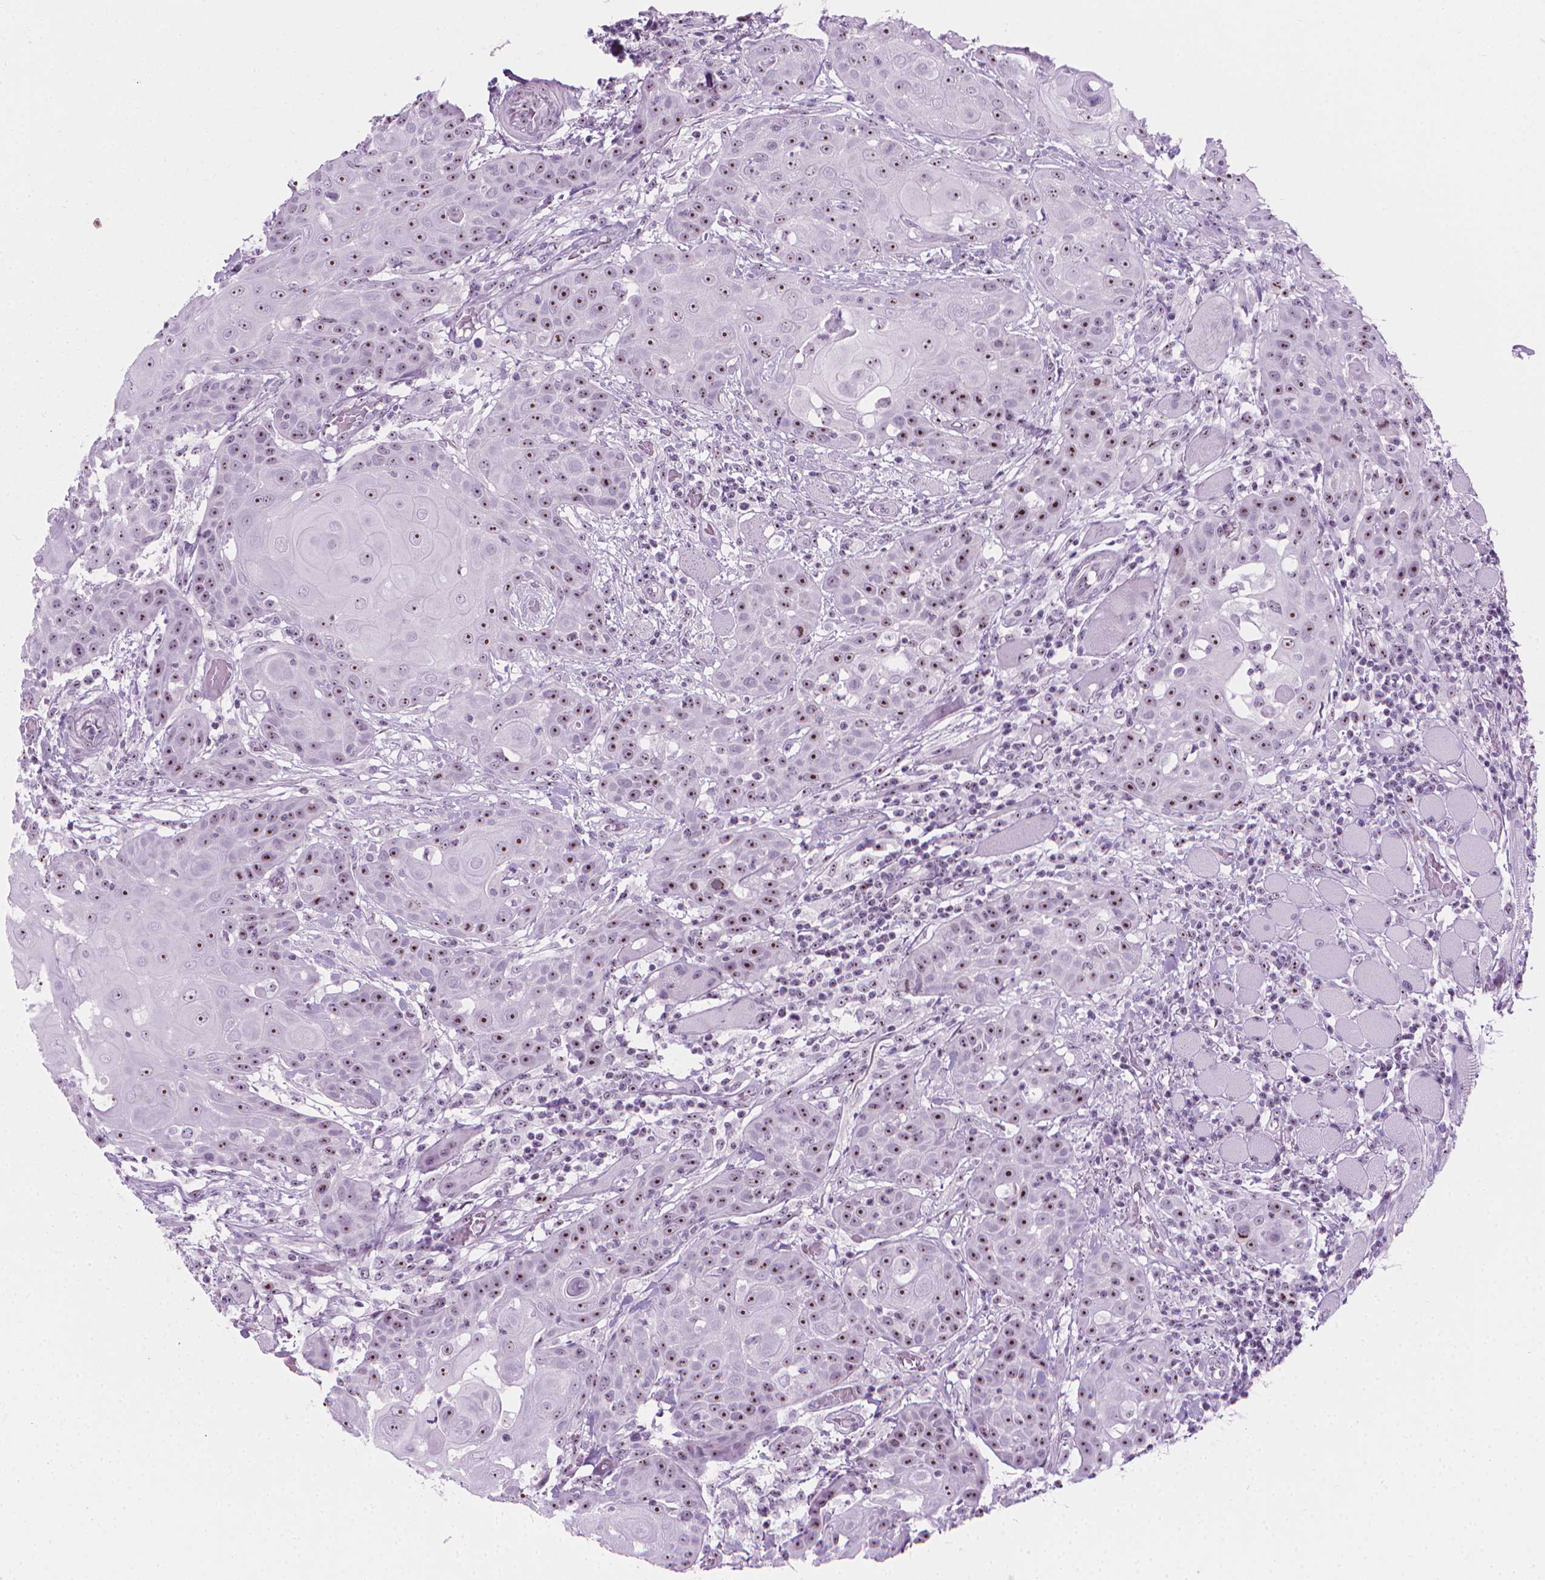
{"staining": {"intensity": "moderate", "quantity": ">75%", "location": "nuclear"}, "tissue": "head and neck cancer", "cell_type": "Tumor cells", "image_type": "cancer", "snomed": [{"axis": "morphology", "description": "Normal tissue, NOS"}, {"axis": "morphology", "description": "Squamous cell carcinoma, NOS"}, {"axis": "topography", "description": "Oral tissue"}, {"axis": "topography", "description": "Head-Neck"}], "caption": "A micrograph of head and neck squamous cell carcinoma stained for a protein displays moderate nuclear brown staining in tumor cells.", "gene": "NOL7", "patient": {"sex": "female", "age": 55}}